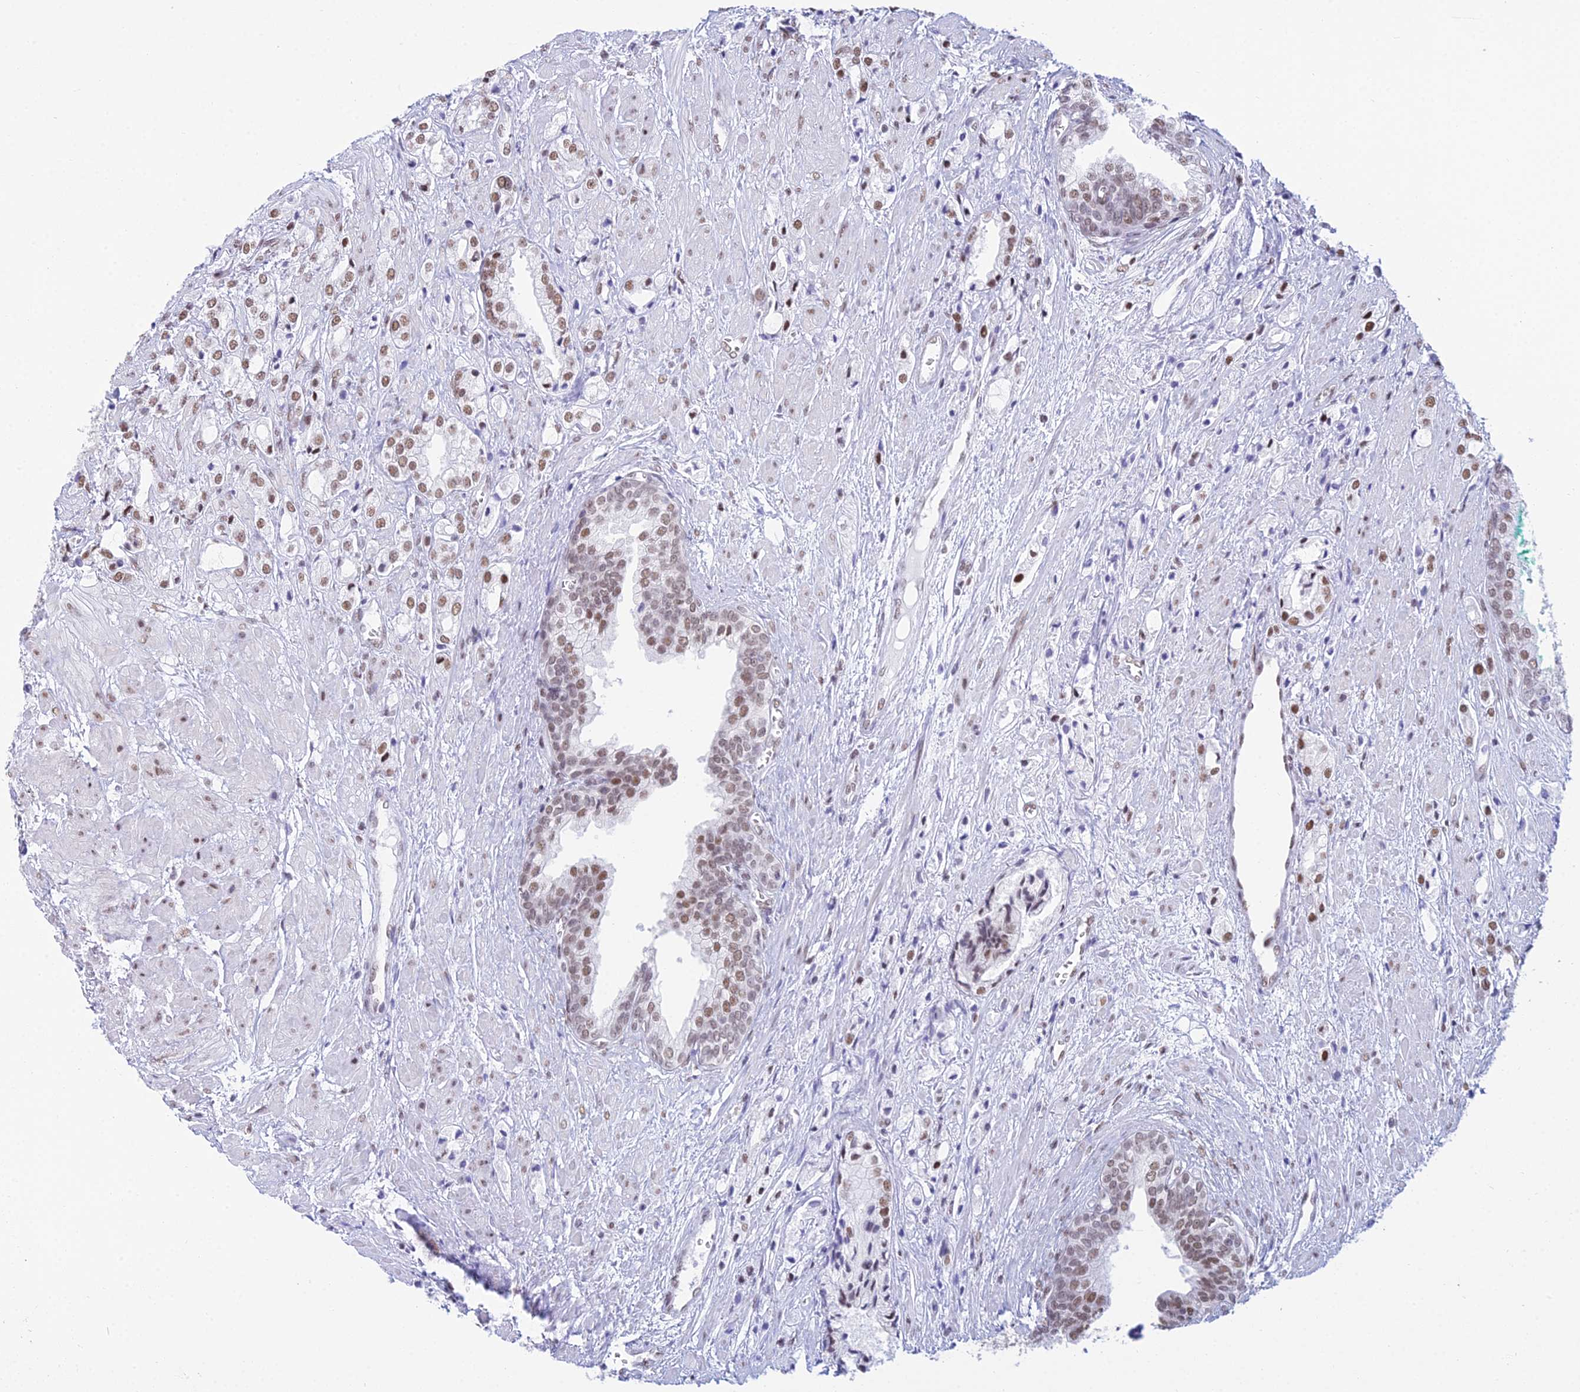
{"staining": {"intensity": "moderate", "quantity": ">75%", "location": "nuclear"}, "tissue": "prostate cancer", "cell_type": "Tumor cells", "image_type": "cancer", "snomed": [{"axis": "morphology", "description": "Adenocarcinoma, High grade"}, {"axis": "topography", "description": "Prostate"}], "caption": "This histopathology image exhibits immunohistochemistry (IHC) staining of prostate cancer (adenocarcinoma (high-grade)), with medium moderate nuclear expression in approximately >75% of tumor cells.", "gene": "CDC26", "patient": {"sex": "male", "age": 50}}